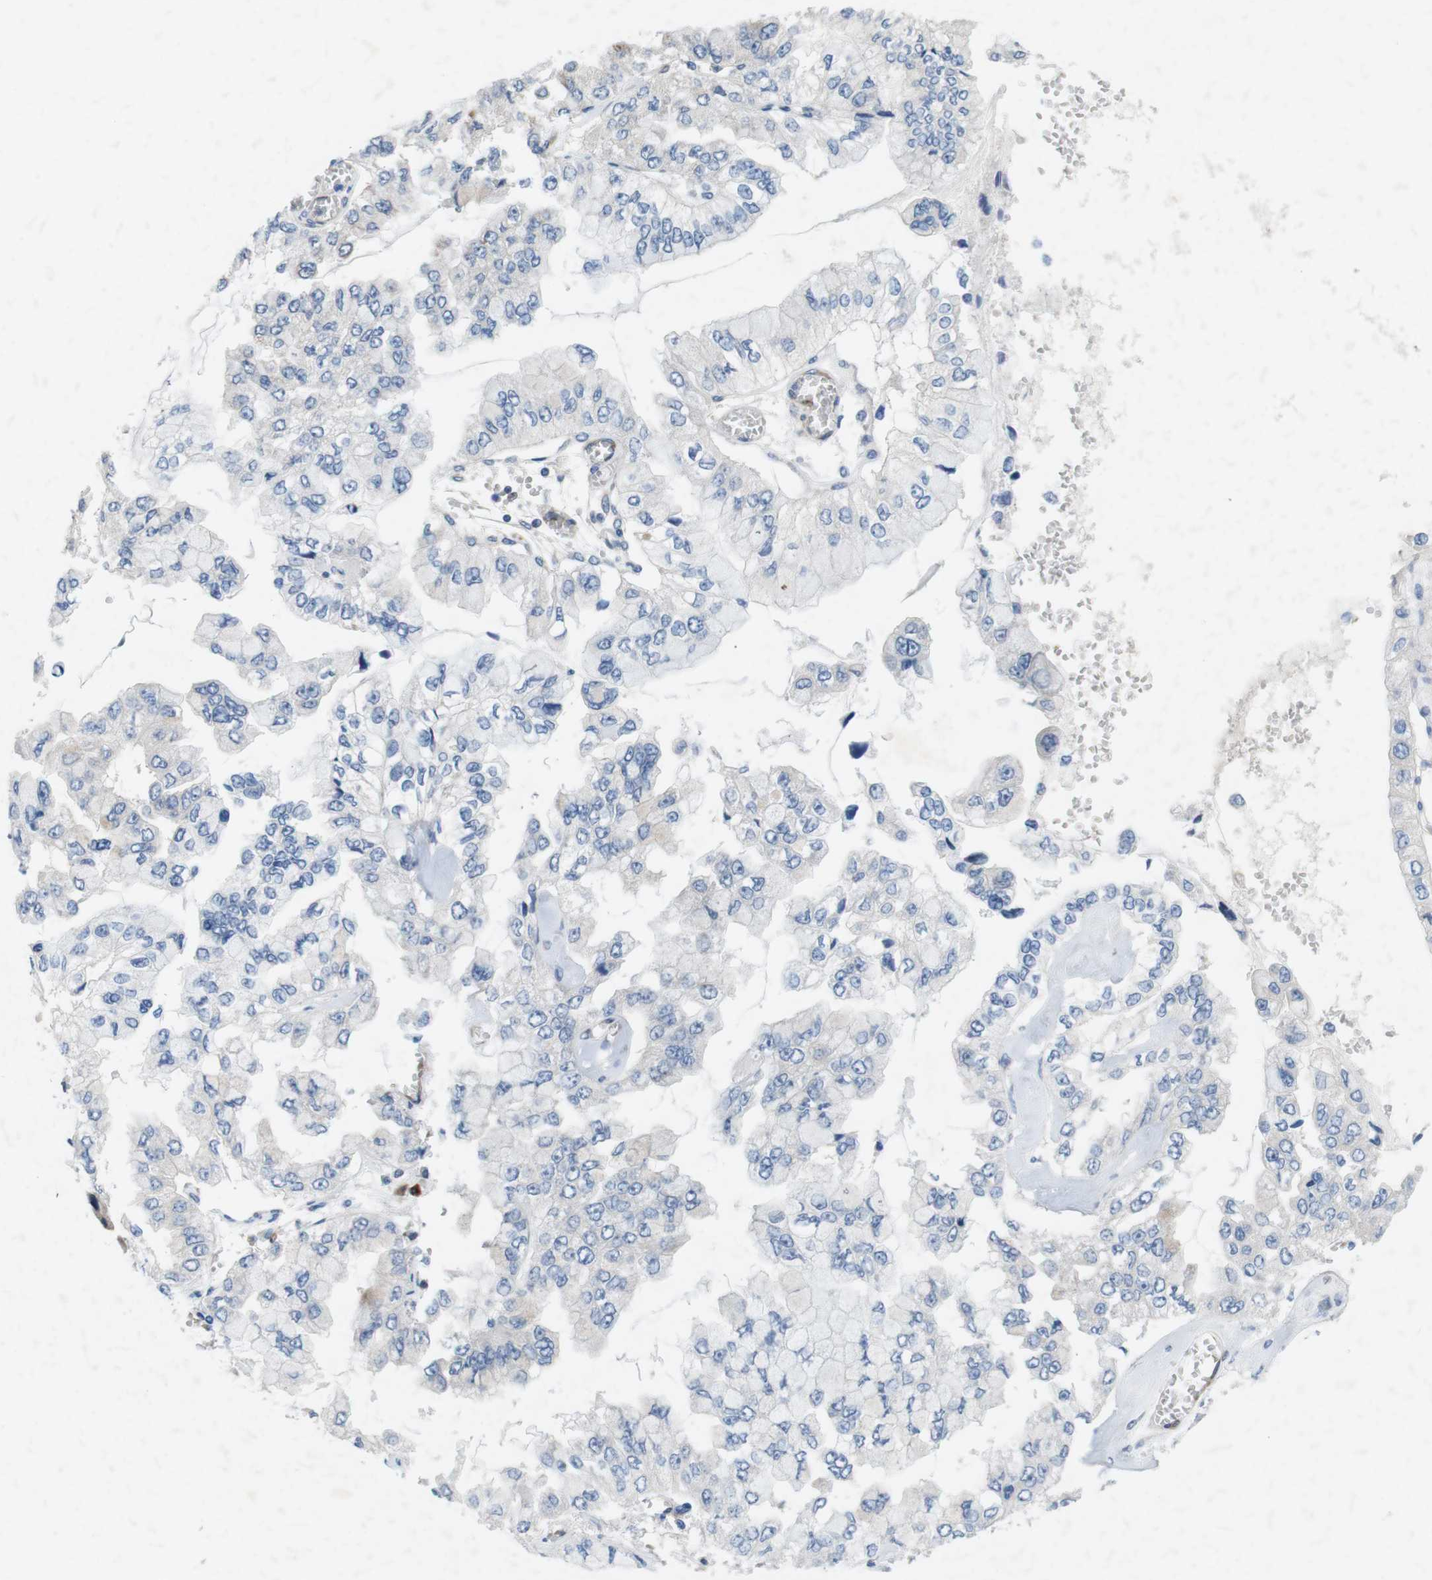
{"staining": {"intensity": "negative", "quantity": "none", "location": "none"}, "tissue": "liver cancer", "cell_type": "Tumor cells", "image_type": "cancer", "snomed": [{"axis": "morphology", "description": "Cholangiocarcinoma"}, {"axis": "topography", "description": "Liver"}], "caption": "Tumor cells are negative for brown protein staining in liver cancer (cholangiocarcinoma).", "gene": "DCLK1", "patient": {"sex": "female", "age": 79}}